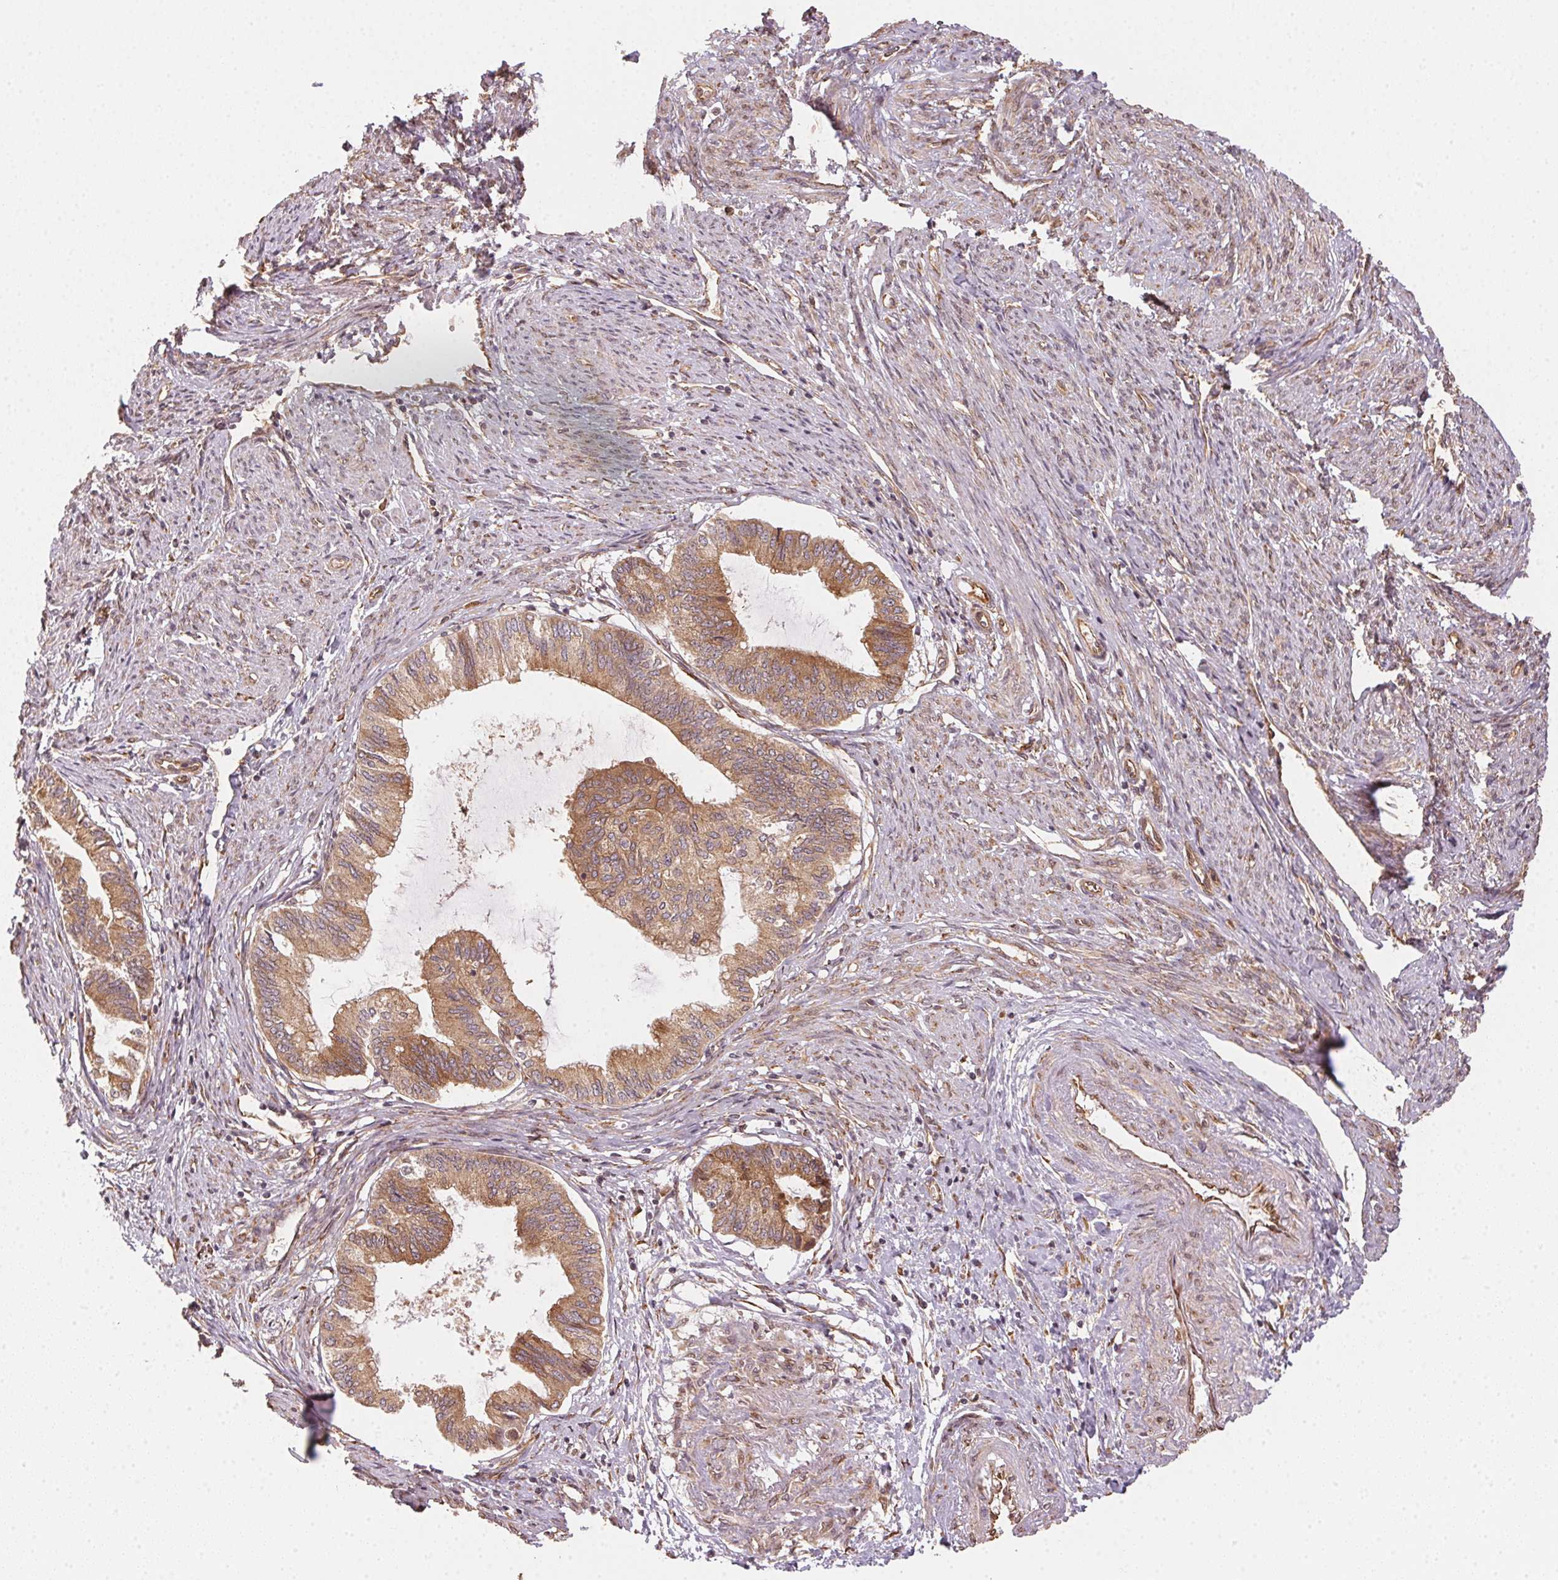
{"staining": {"intensity": "moderate", "quantity": ">75%", "location": "cytoplasmic/membranous"}, "tissue": "endometrial cancer", "cell_type": "Tumor cells", "image_type": "cancer", "snomed": [{"axis": "morphology", "description": "Adenocarcinoma, NOS"}, {"axis": "topography", "description": "Endometrium"}], "caption": "Protein staining of endometrial adenocarcinoma tissue demonstrates moderate cytoplasmic/membranous positivity in about >75% of tumor cells. The protein is stained brown, and the nuclei are stained in blue (DAB (3,3'-diaminobenzidine) IHC with brightfield microscopy, high magnification).", "gene": "STRN4", "patient": {"sex": "female", "age": 86}}